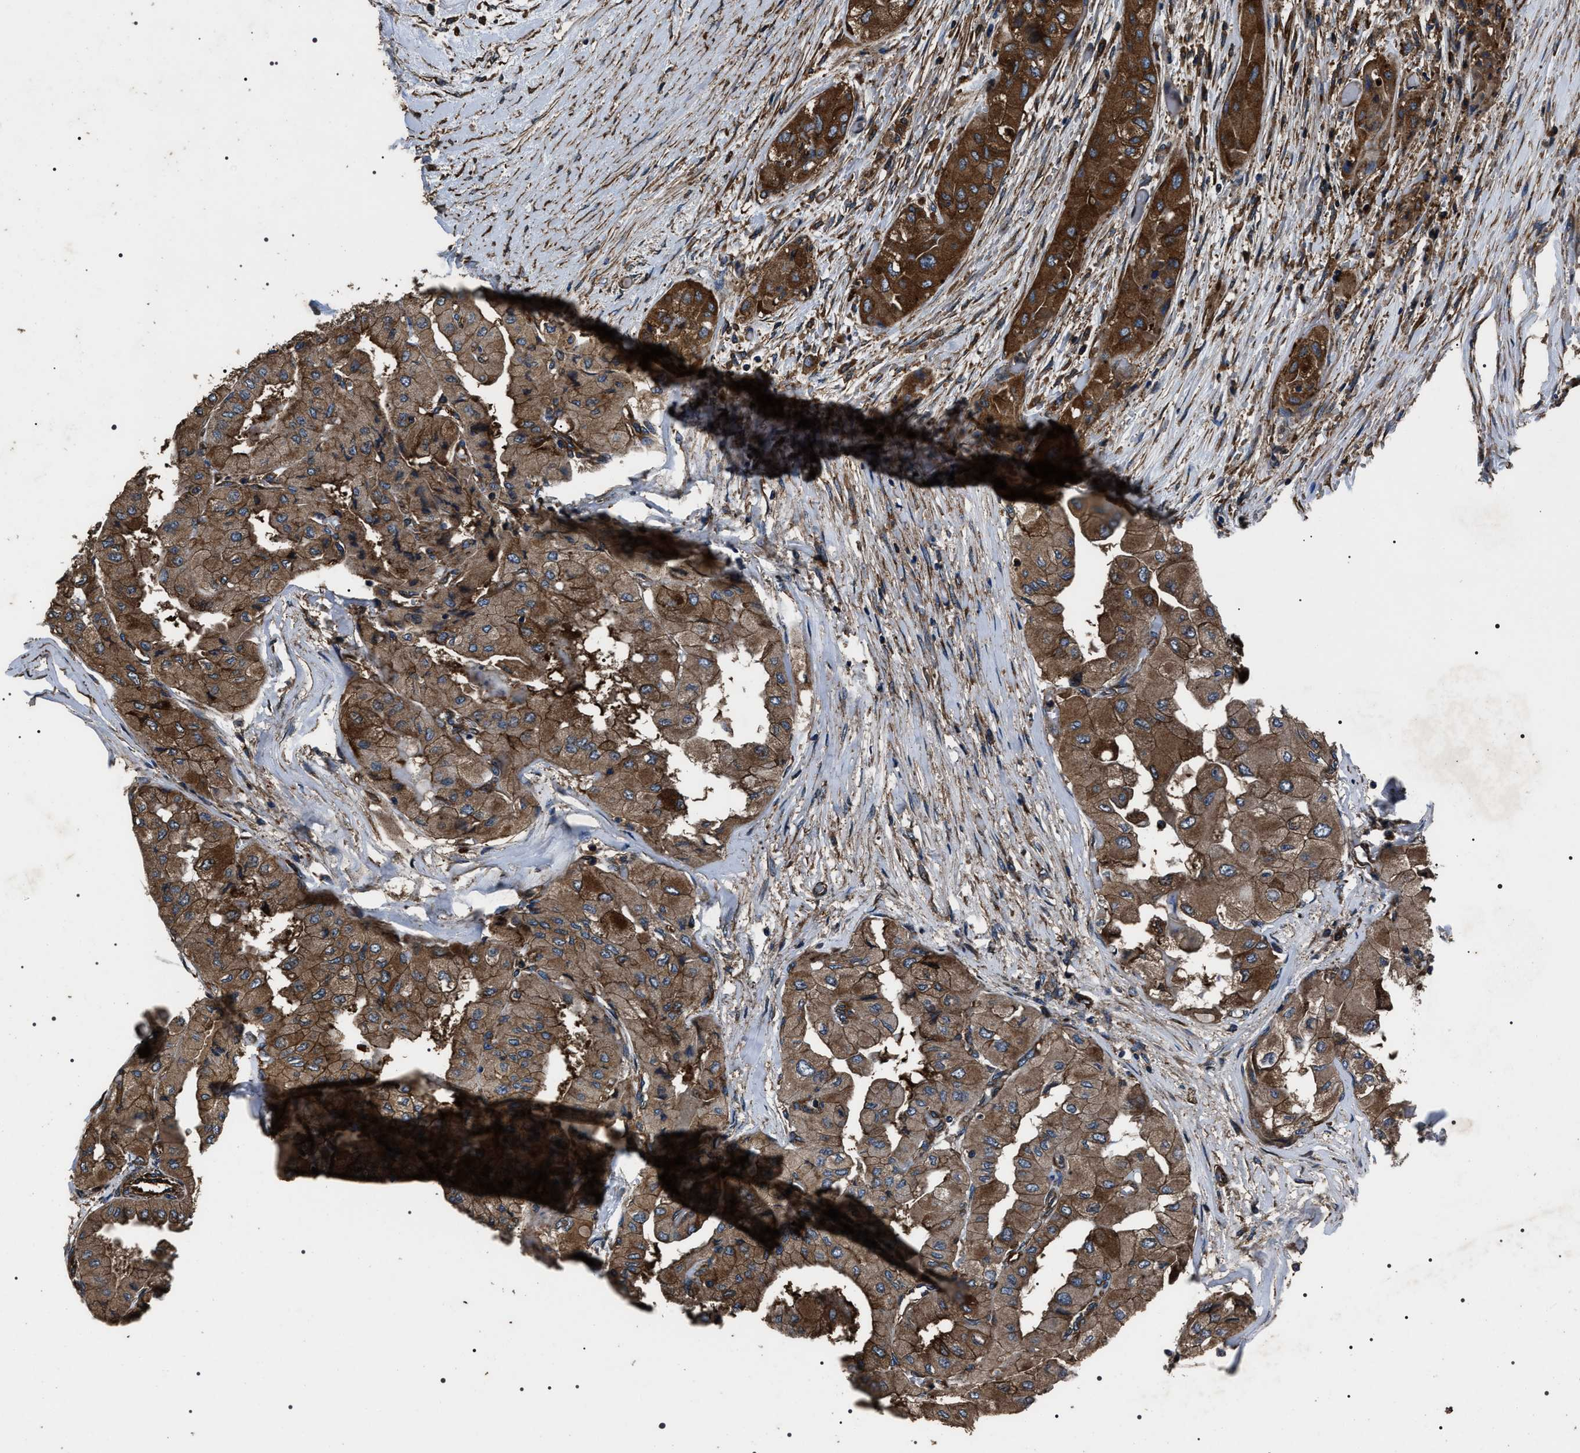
{"staining": {"intensity": "strong", "quantity": ">75%", "location": "cytoplasmic/membranous"}, "tissue": "thyroid cancer", "cell_type": "Tumor cells", "image_type": "cancer", "snomed": [{"axis": "morphology", "description": "Papillary adenocarcinoma, NOS"}, {"axis": "topography", "description": "Thyroid gland"}], "caption": "A photomicrograph of human papillary adenocarcinoma (thyroid) stained for a protein demonstrates strong cytoplasmic/membranous brown staining in tumor cells. (Stains: DAB in brown, nuclei in blue, Microscopy: brightfield microscopy at high magnification).", "gene": "HSCB", "patient": {"sex": "female", "age": 59}}